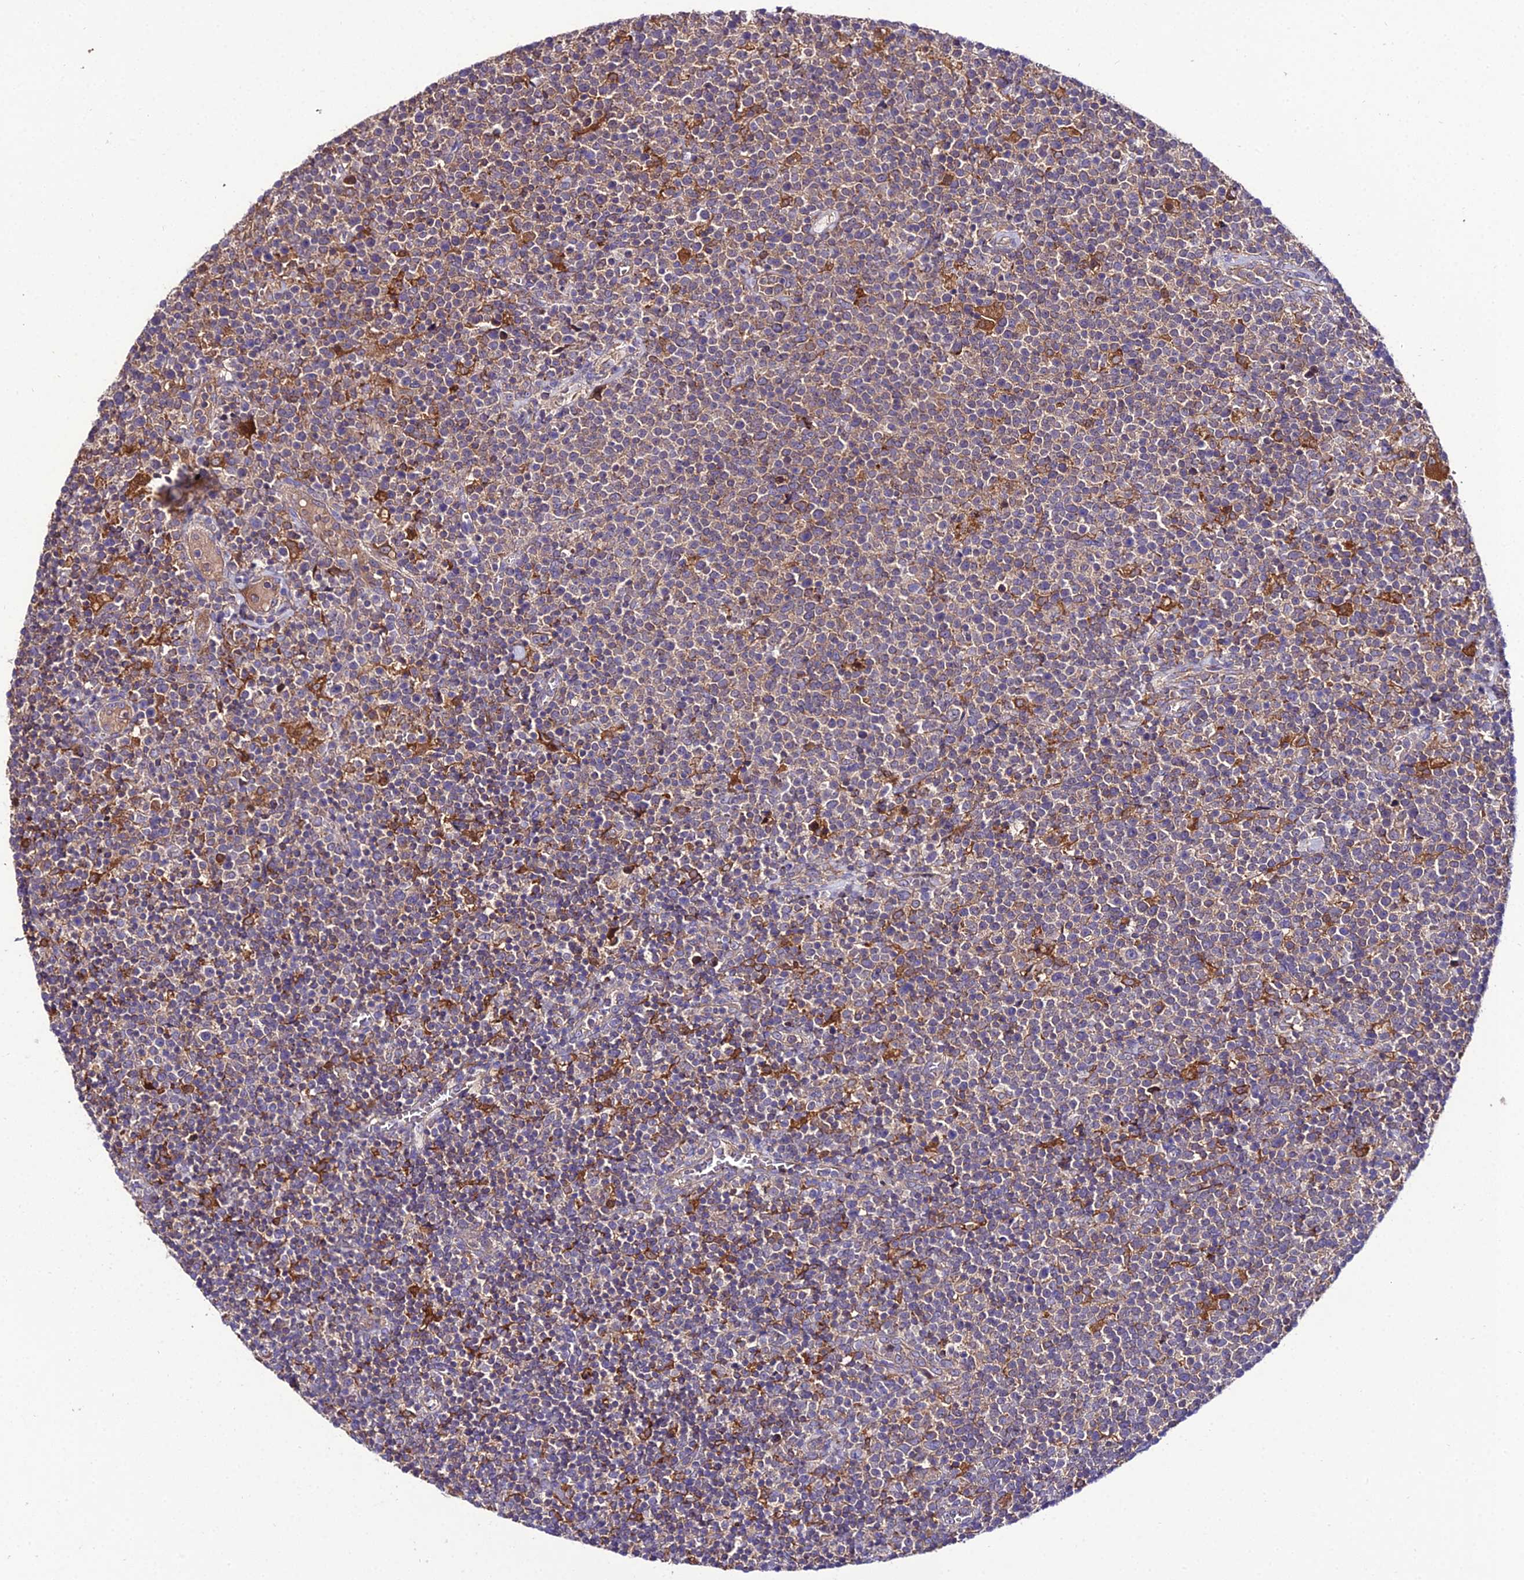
{"staining": {"intensity": "weak", "quantity": "25%-75%", "location": "cytoplasmic/membranous"}, "tissue": "lymphoma", "cell_type": "Tumor cells", "image_type": "cancer", "snomed": [{"axis": "morphology", "description": "Malignant lymphoma, non-Hodgkin's type, High grade"}, {"axis": "topography", "description": "Lymph node"}], "caption": "Lymphoma stained for a protein (brown) displays weak cytoplasmic/membranous positive staining in approximately 25%-75% of tumor cells.", "gene": "C2orf69", "patient": {"sex": "male", "age": 61}}